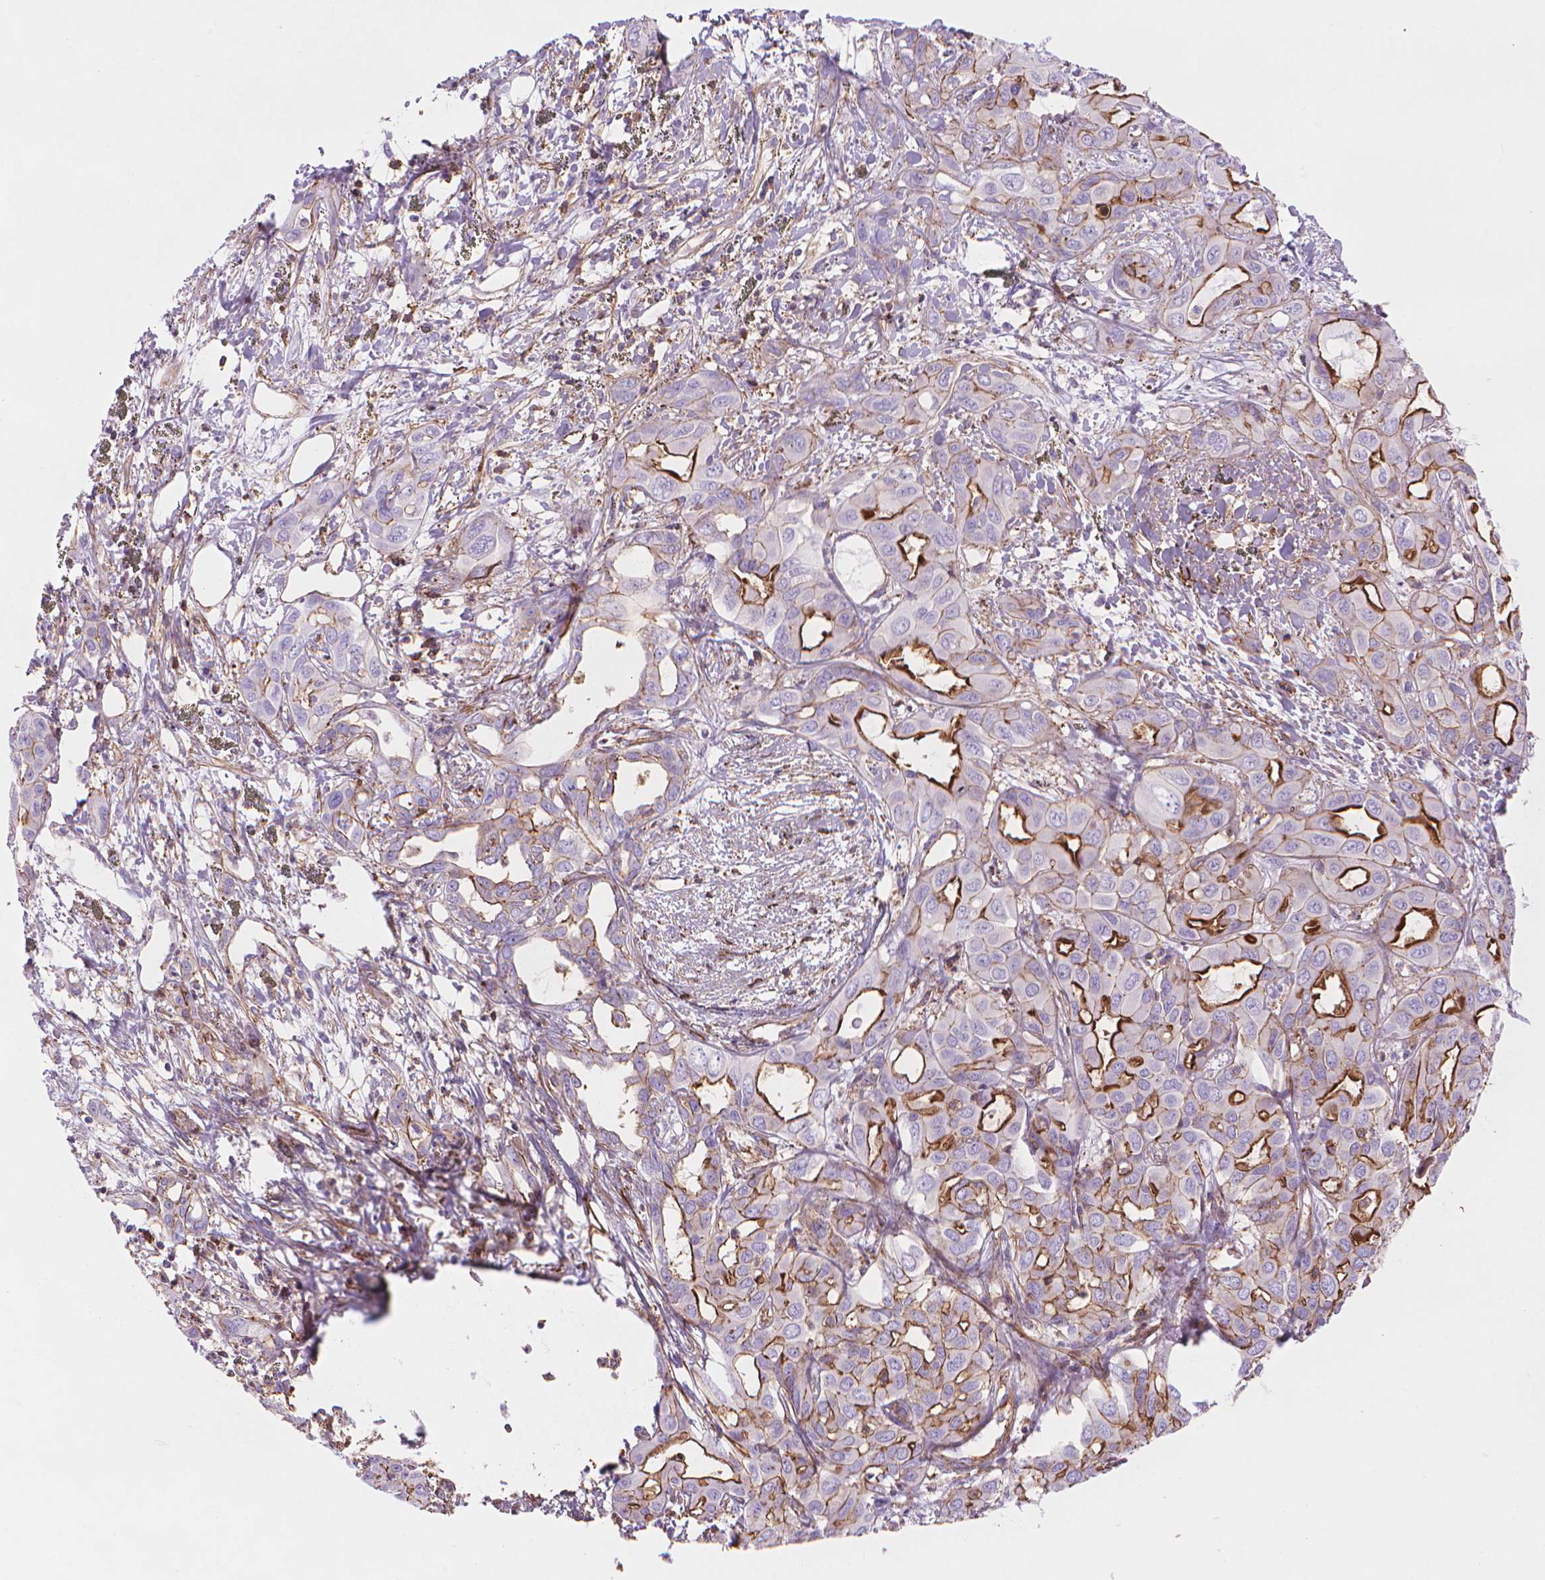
{"staining": {"intensity": "strong", "quantity": "25%-75%", "location": "cytoplasmic/membranous"}, "tissue": "liver cancer", "cell_type": "Tumor cells", "image_type": "cancer", "snomed": [{"axis": "morphology", "description": "Cholangiocarcinoma"}, {"axis": "topography", "description": "Liver"}], "caption": "High-power microscopy captured an immunohistochemistry image of liver cholangiocarcinoma, revealing strong cytoplasmic/membranous staining in about 25%-75% of tumor cells. The protein is shown in brown color, while the nuclei are stained blue.", "gene": "PATJ", "patient": {"sex": "female", "age": 60}}